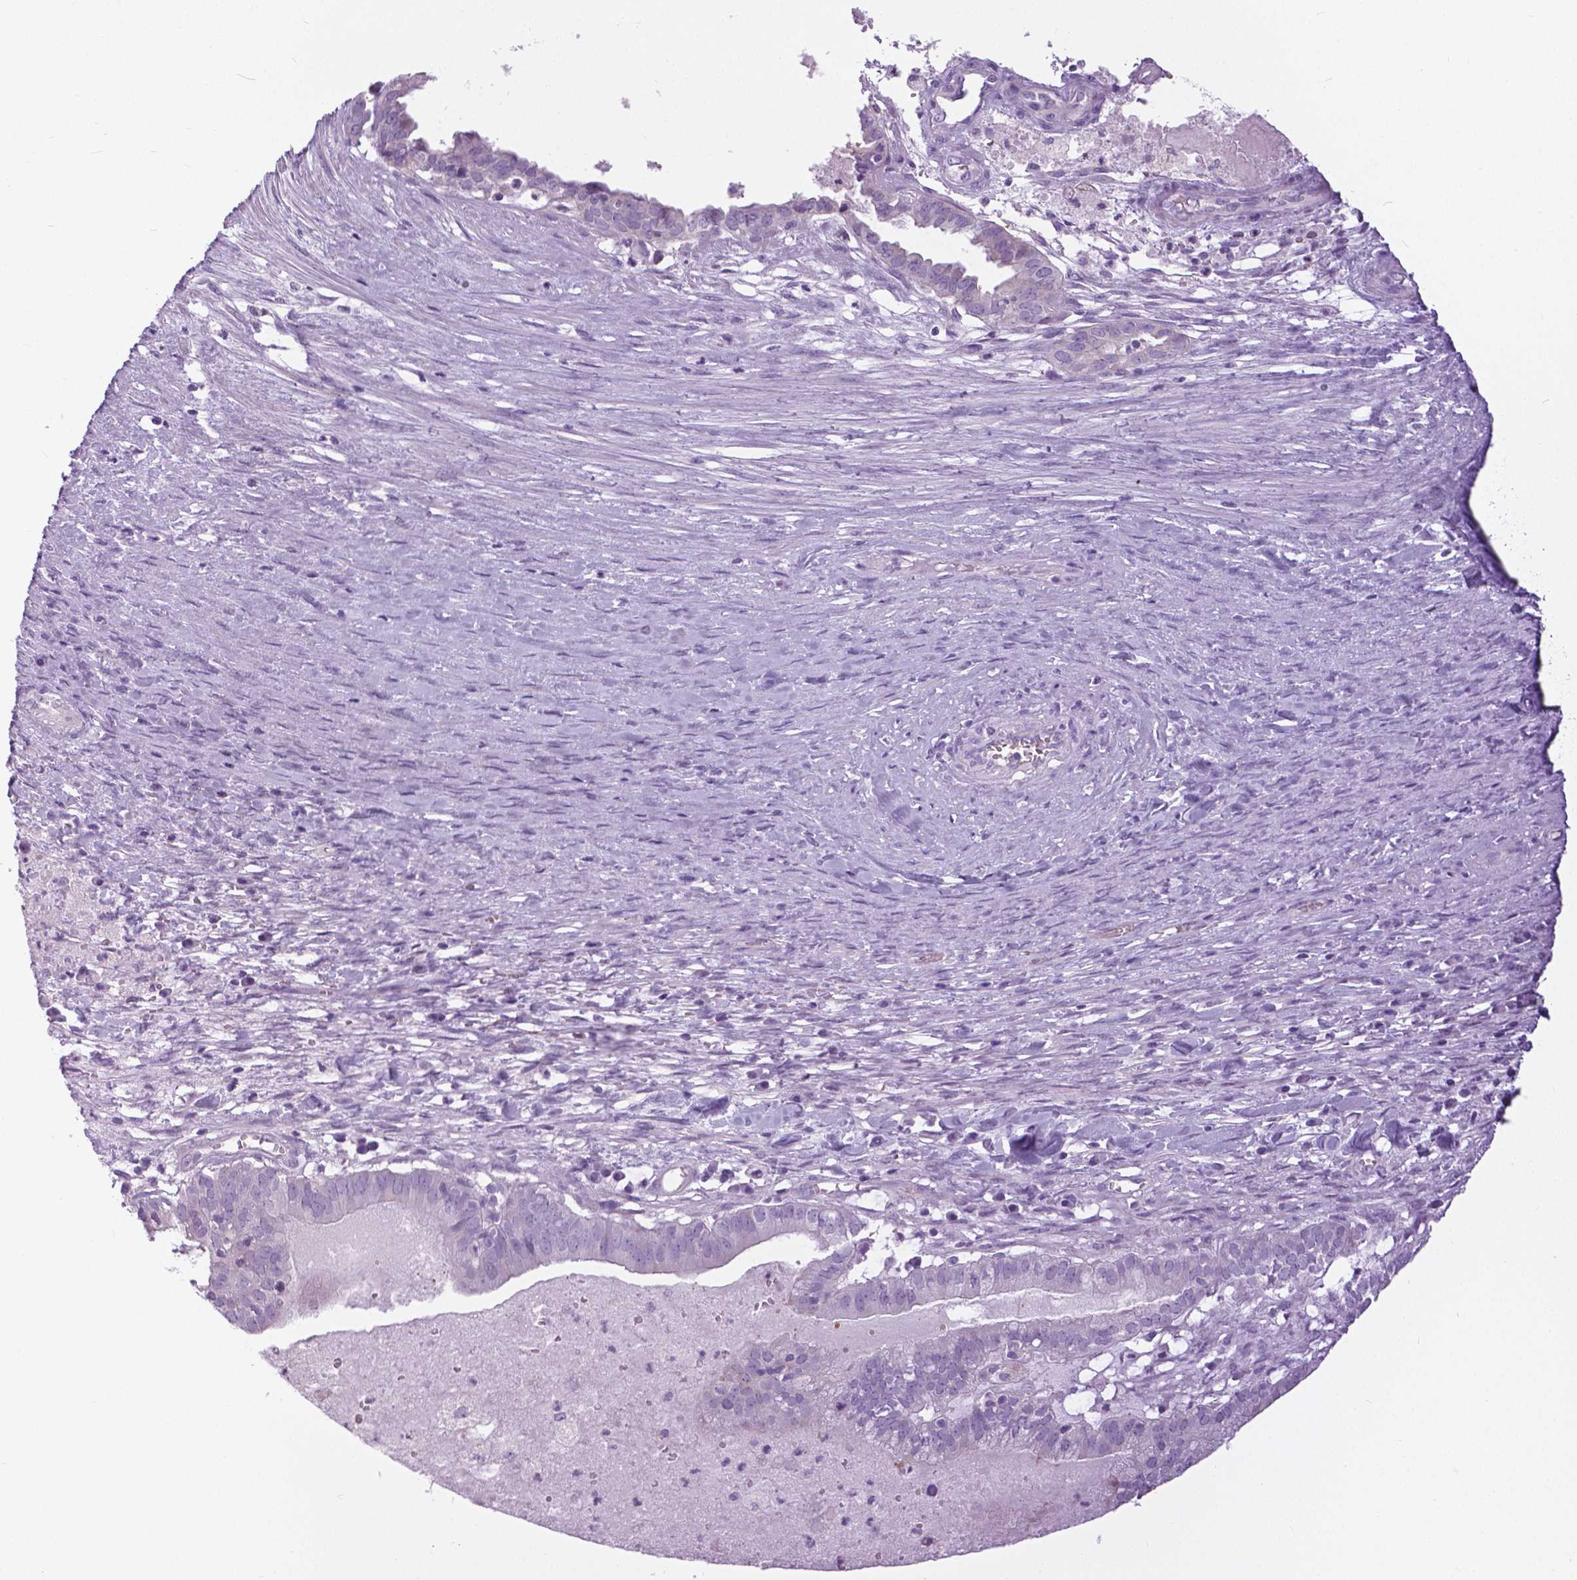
{"staining": {"intensity": "negative", "quantity": "none", "location": "none"}, "tissue": "ovarian cancer", "cell_type": "Tumor cells", "image_type": "cancer", "snomed": [{"axis": "morphology", "description": "Carcinoma, endometroid"}, {"axis": "topography", "description": "Ovary"}], "caption": "Immunohistochemistry of human ovarian cancer reveals no positivity in tumor cells.", "gene": "TP53TG5", "patient": {"sex": "female", "age": 64}}